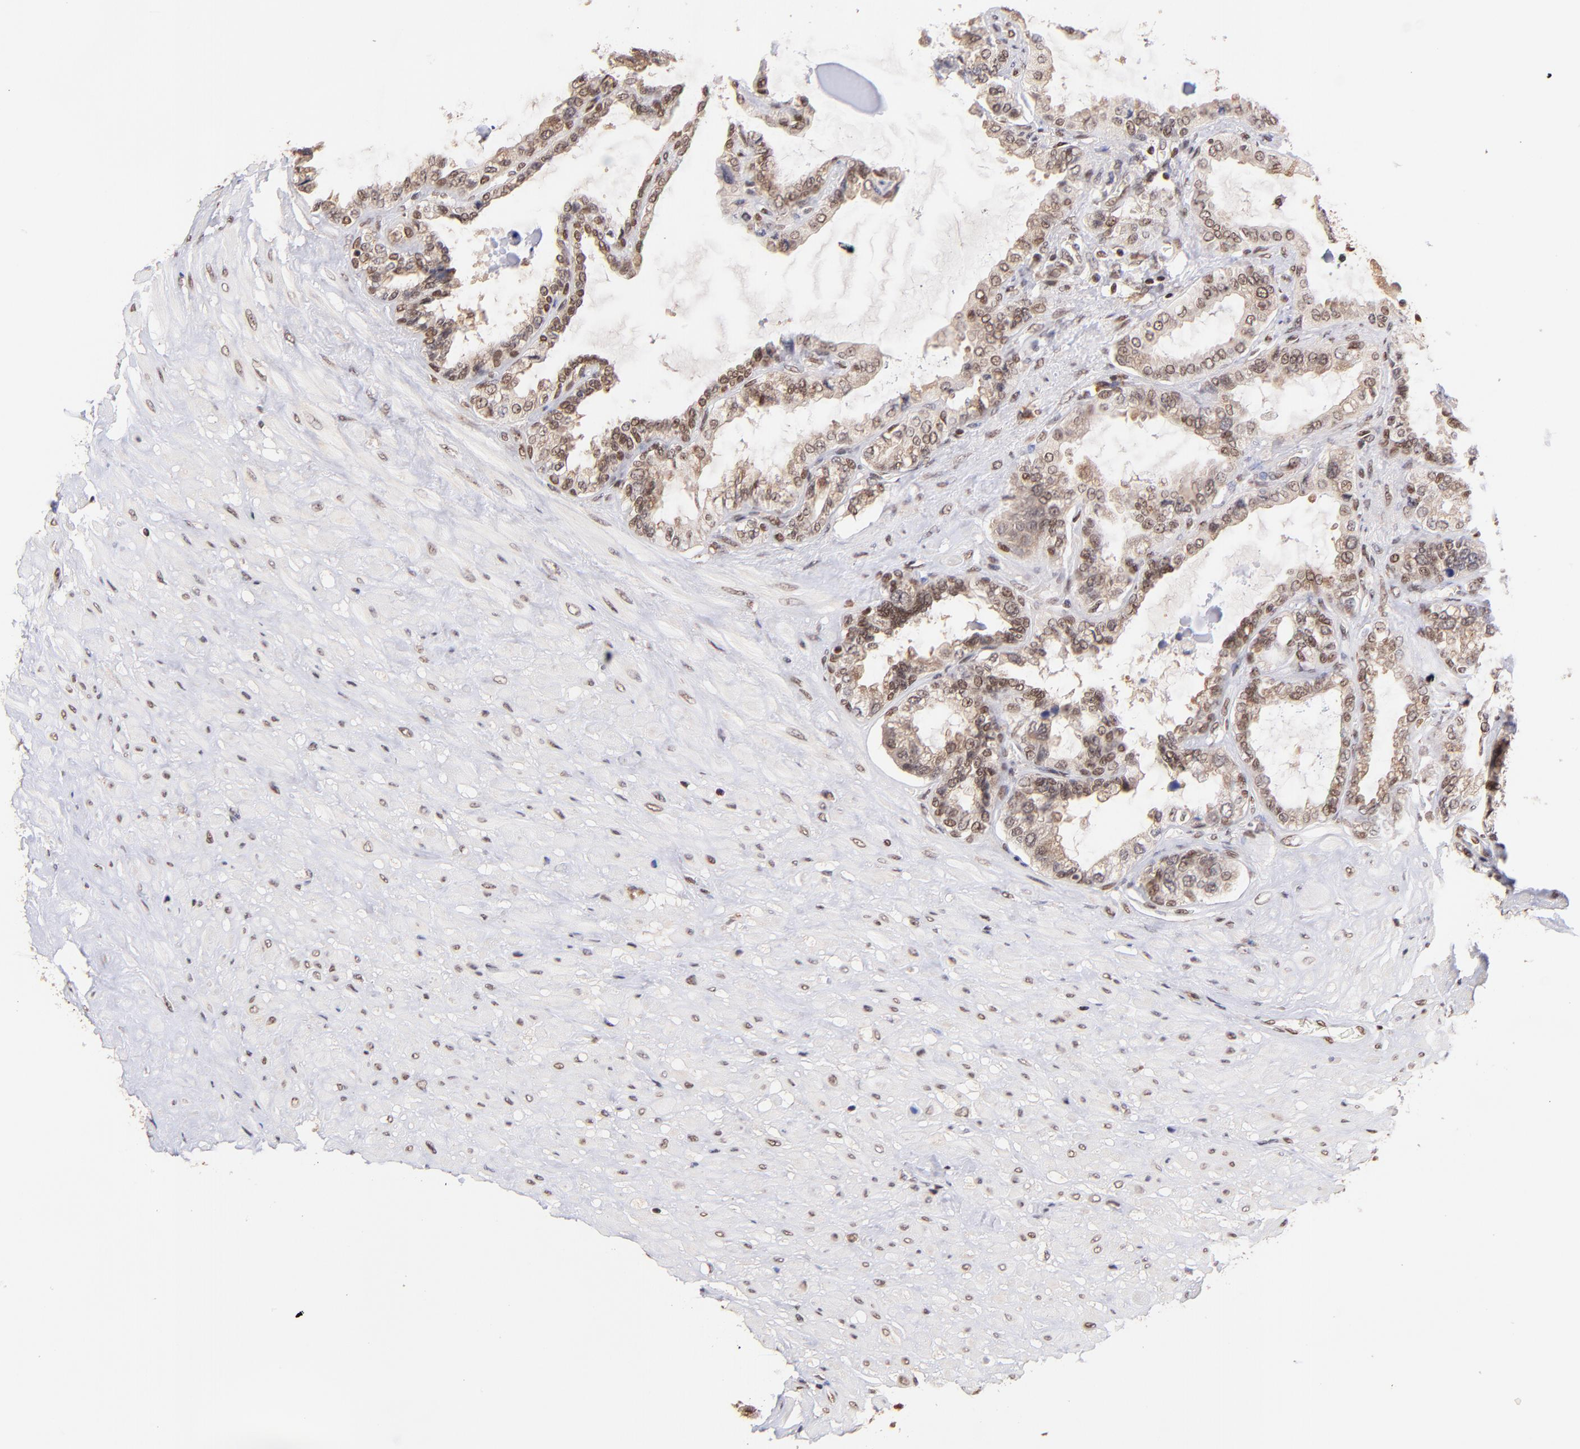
{"staining": {"intensity": "moderate", "quantity": ">75%", "location": "cytoplasmic/membranous,nuclear"}, "tissue": "seminal vesicle", "cell_type": "Glandular cells", "image_type": "normal", "snomed": [{"axis": "morphology", "description": "Normal tissue, NOS"}, {"axis": "morphology", "description": "Inflammation, NOS"}, {"axis": "topography", "description": "Urinary bladder"}, {"axis": "topography", "description": "Prostate"}, {"axis": "topography", "description": "Seminal veicle"}], "caption": "Immunohistochemical staining of normal human seminal vesicle exhibits medium levels of moderate cytoplasmic/membranous,nuclear positivity in approximately >75% of glandular cells.", "gene": "WDR25", "patient": {"sex": "male", "age": 82}}